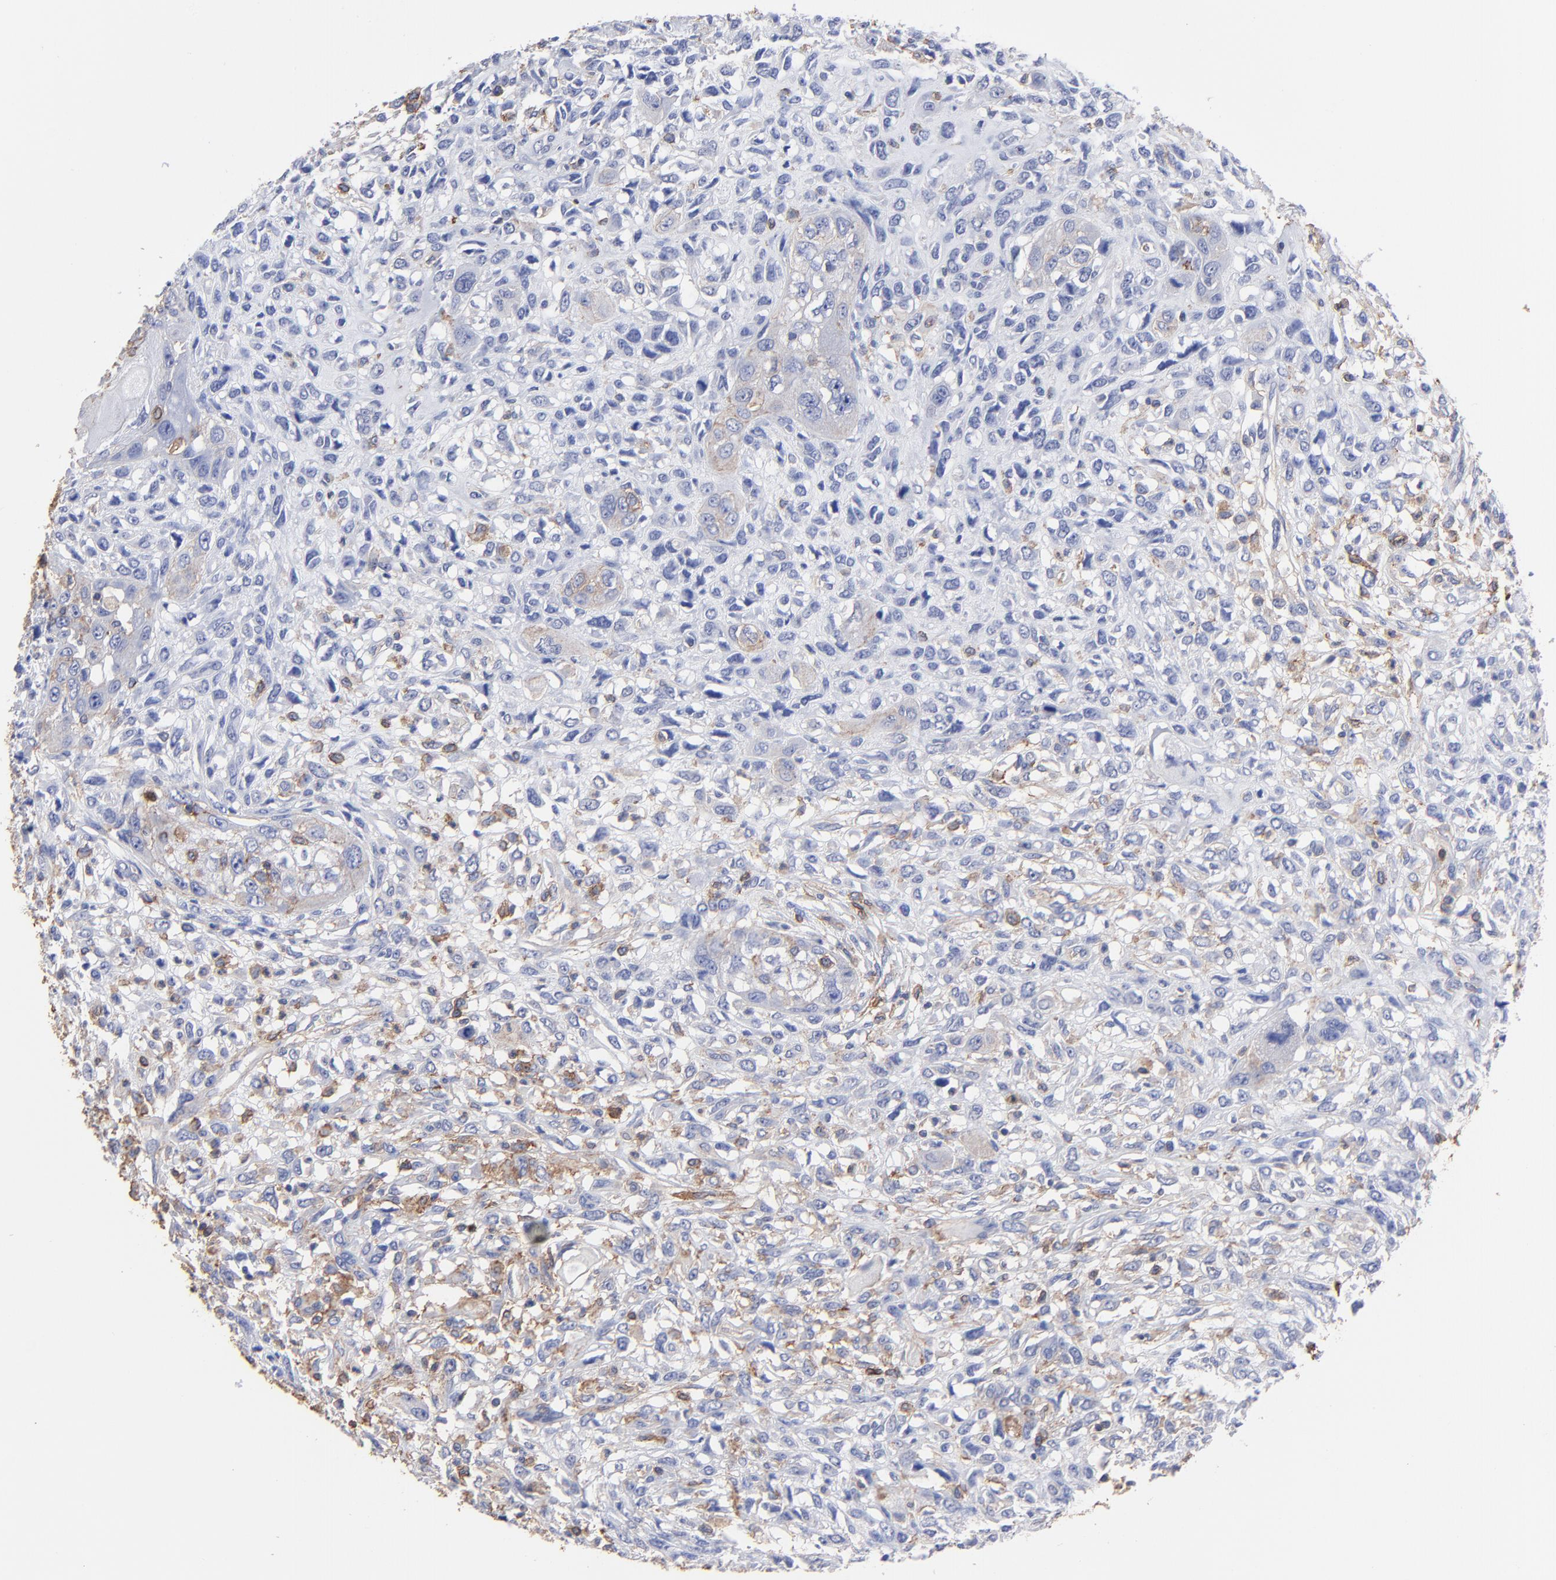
{"staining": {"intensity": "weak", "quantity": "<25%", "location": "cytoplasmic/membranous"}, "tissue": "head and neck cancer", "cell_type": "Tumor cells", "image_type": "cancer", "snomed": [{"axis": "morphology", "description": "Neoplasm, malignant, NOS"}, {"axis": "topography", "description": "Salivary gland"}, {"axis": "topography", "description": "Head-Neck"}], "caption": "Tumor cells show no significant protein expression in neoplasm (malignant) (head and neck). (Brightfield microscopy of DAB (3,3'-diaminobenzidine) immunohistochemistry (IHC) at high magnification).", "gene": "ASL", "patient": {"sex": "male", "age": 43}}